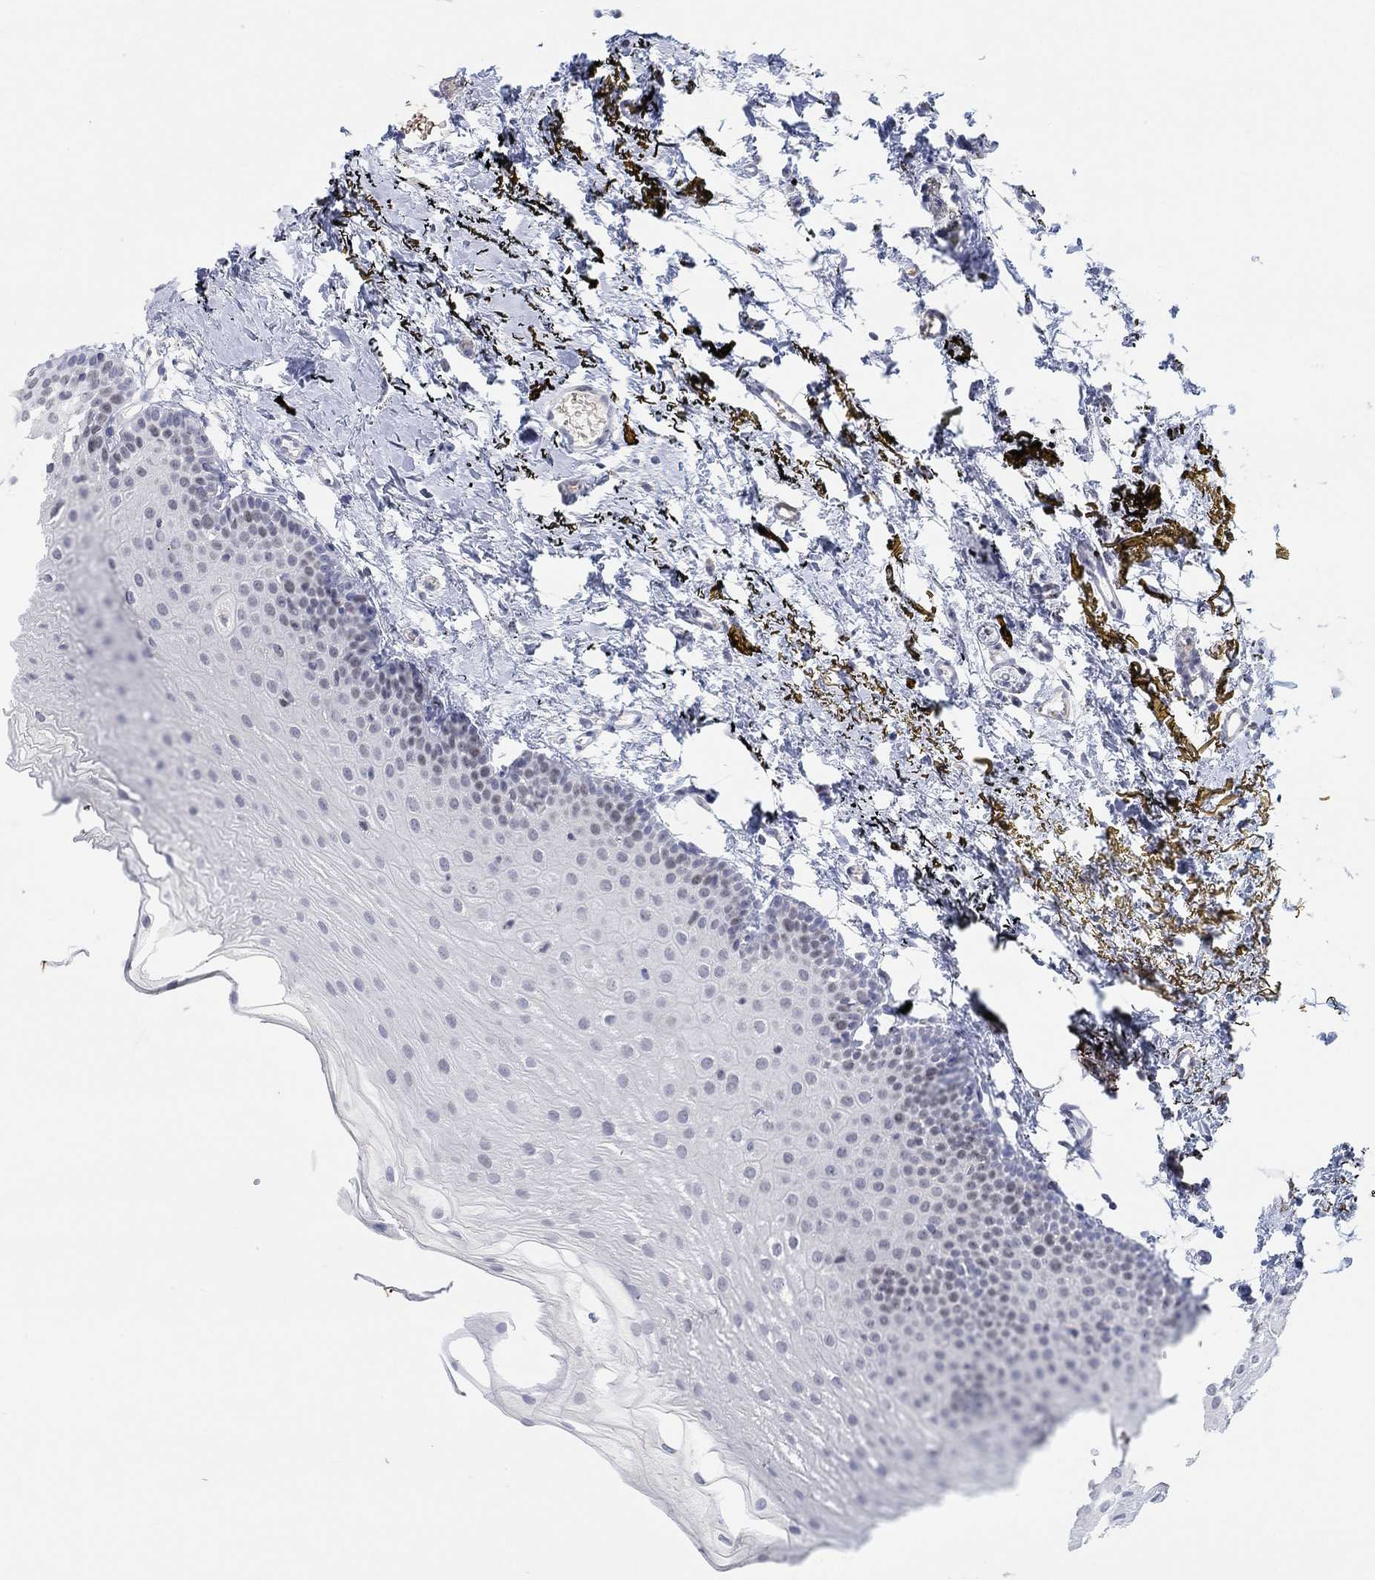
{"staining": {"intensity": "negative", "quantity": "none", "location": "none"}, "tissue": "oral mucosa", "cell_type": "Squamous epithelial cells", "image_type": "normal", "snomed": [{"axis": "morphology", "description": "Normal tissue, NOS"}, {"axis": "topography", "description": "Oral tissue"}], "caption": "Photomicrograph shows no significant protein positivity in squamous epithelial cells of unremarkable oral mucosa. (IHC, brightfield microscopy, high magnification).", "gene": "ATP6V1E2", "patient": {"sex": "female", "age": 57}}